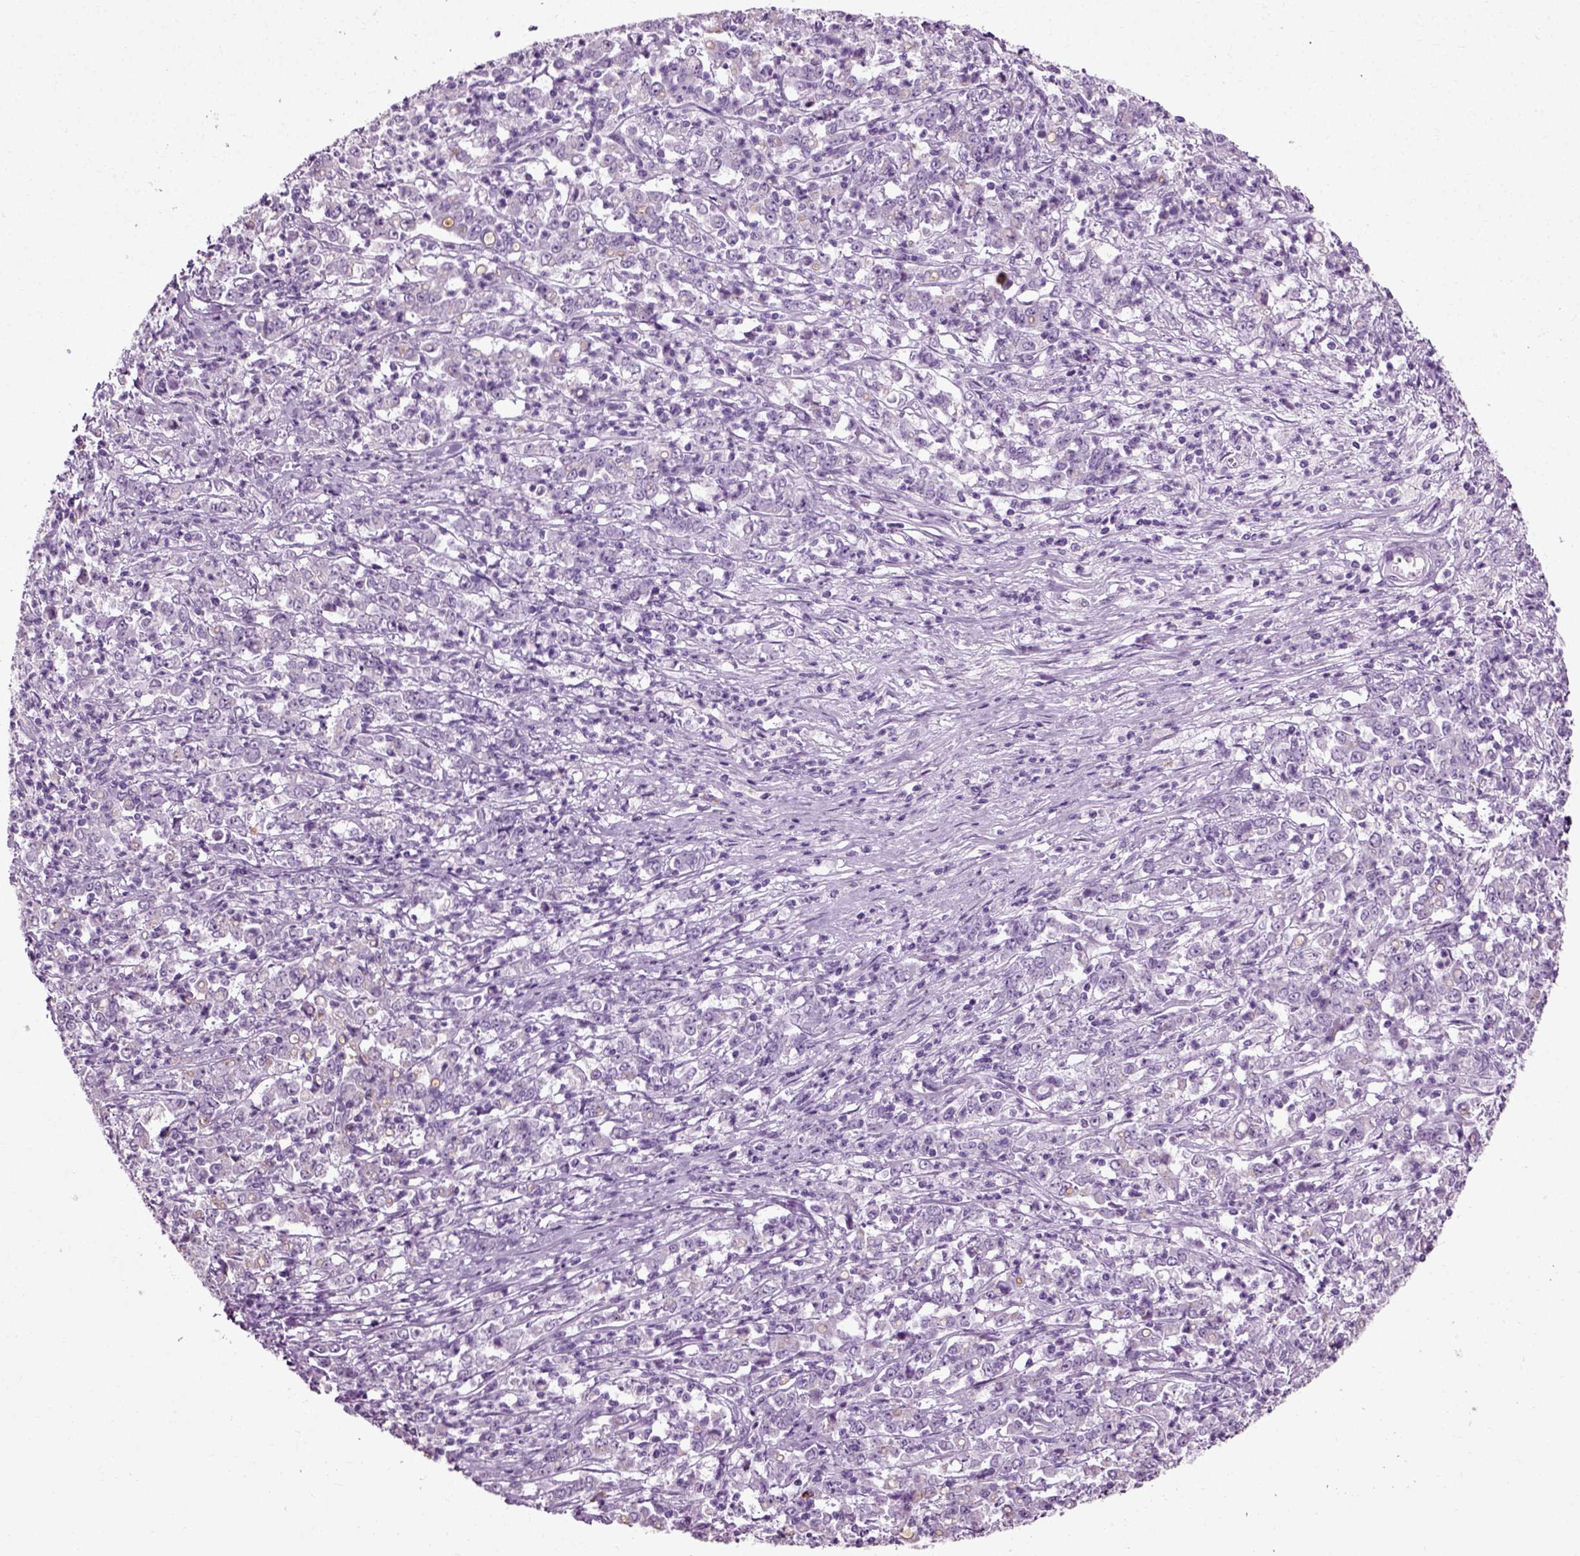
{"staining": {"intensity": "negative", "quantity": "none", "location": "none"}, "tissue": "stomach cancer", "cell_type": "Tumor cells", "image_type": "cancer", "snomed": [{"axis": "morphology", "description": "Adenocarcinoma, NOS"}, {"axis": "topography", "description": "Stomach, lower"}], "caption": "Immunohistochemical staining of stomach adenocarcinoma exhibits no significant staining in tumor cells. (DAB IHC, high magnification).", "gene": "SLC26A8", "patient": {"sex": "female", "age": 71}}